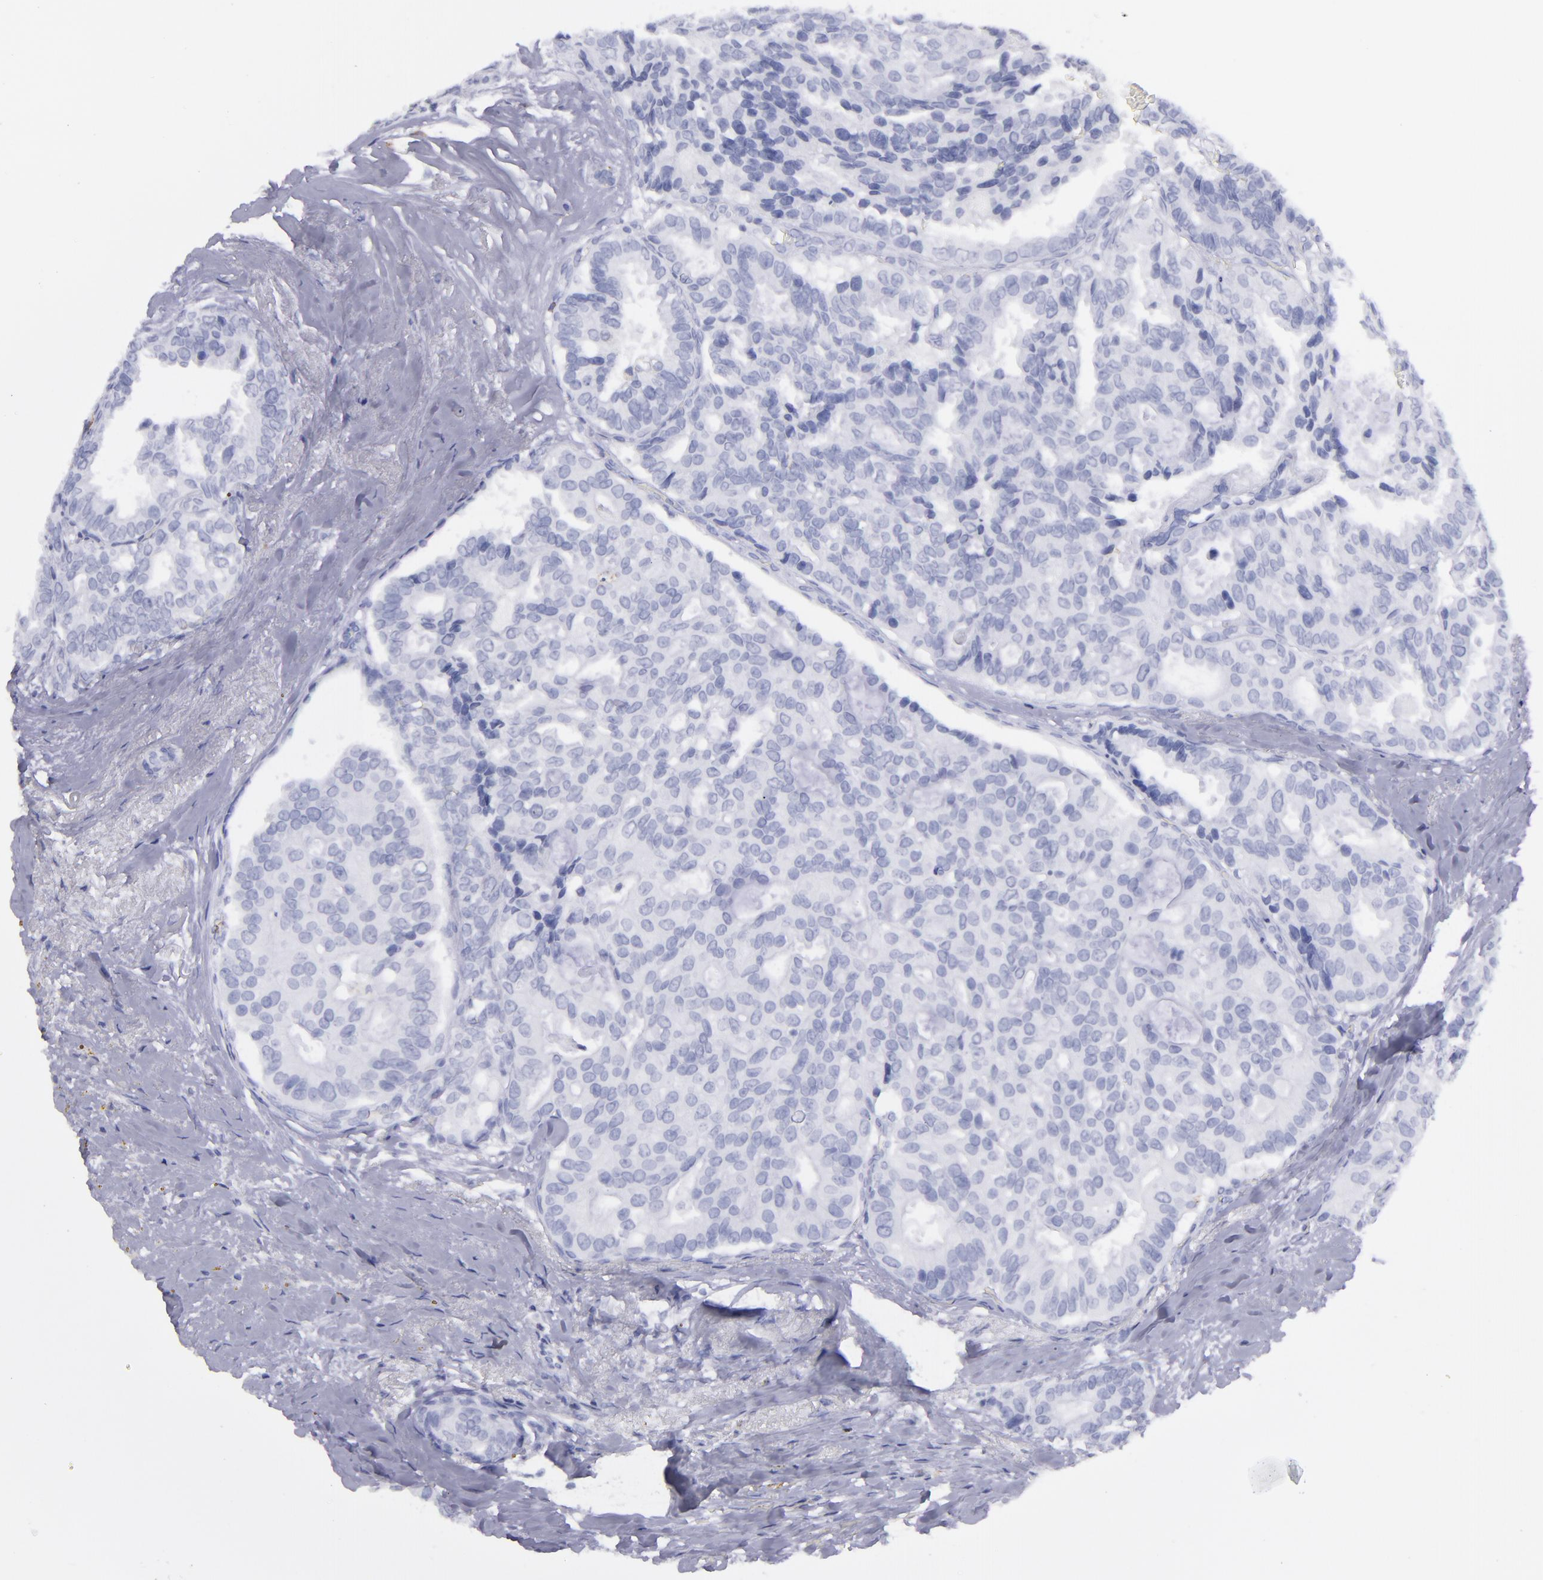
{"staining": {"intensity": "negative", "quantity": "none", "location": "none"}, "tissue": "breast cancer", "cell_type": "Tumor cells", "image_type": "cancer", "snomed": [{"axis": "morphology", "description": "Duct carcinoma"}, {"axis": "topography", "description": "Breast"}], "caption": "IHC image of breast cancer (invasive ductal carcinoma) stained for a protein (brown), which reveals no expression in tumor cells.", "gene": "SELPLG", "patient": {"sex": "female", "age": 69}}